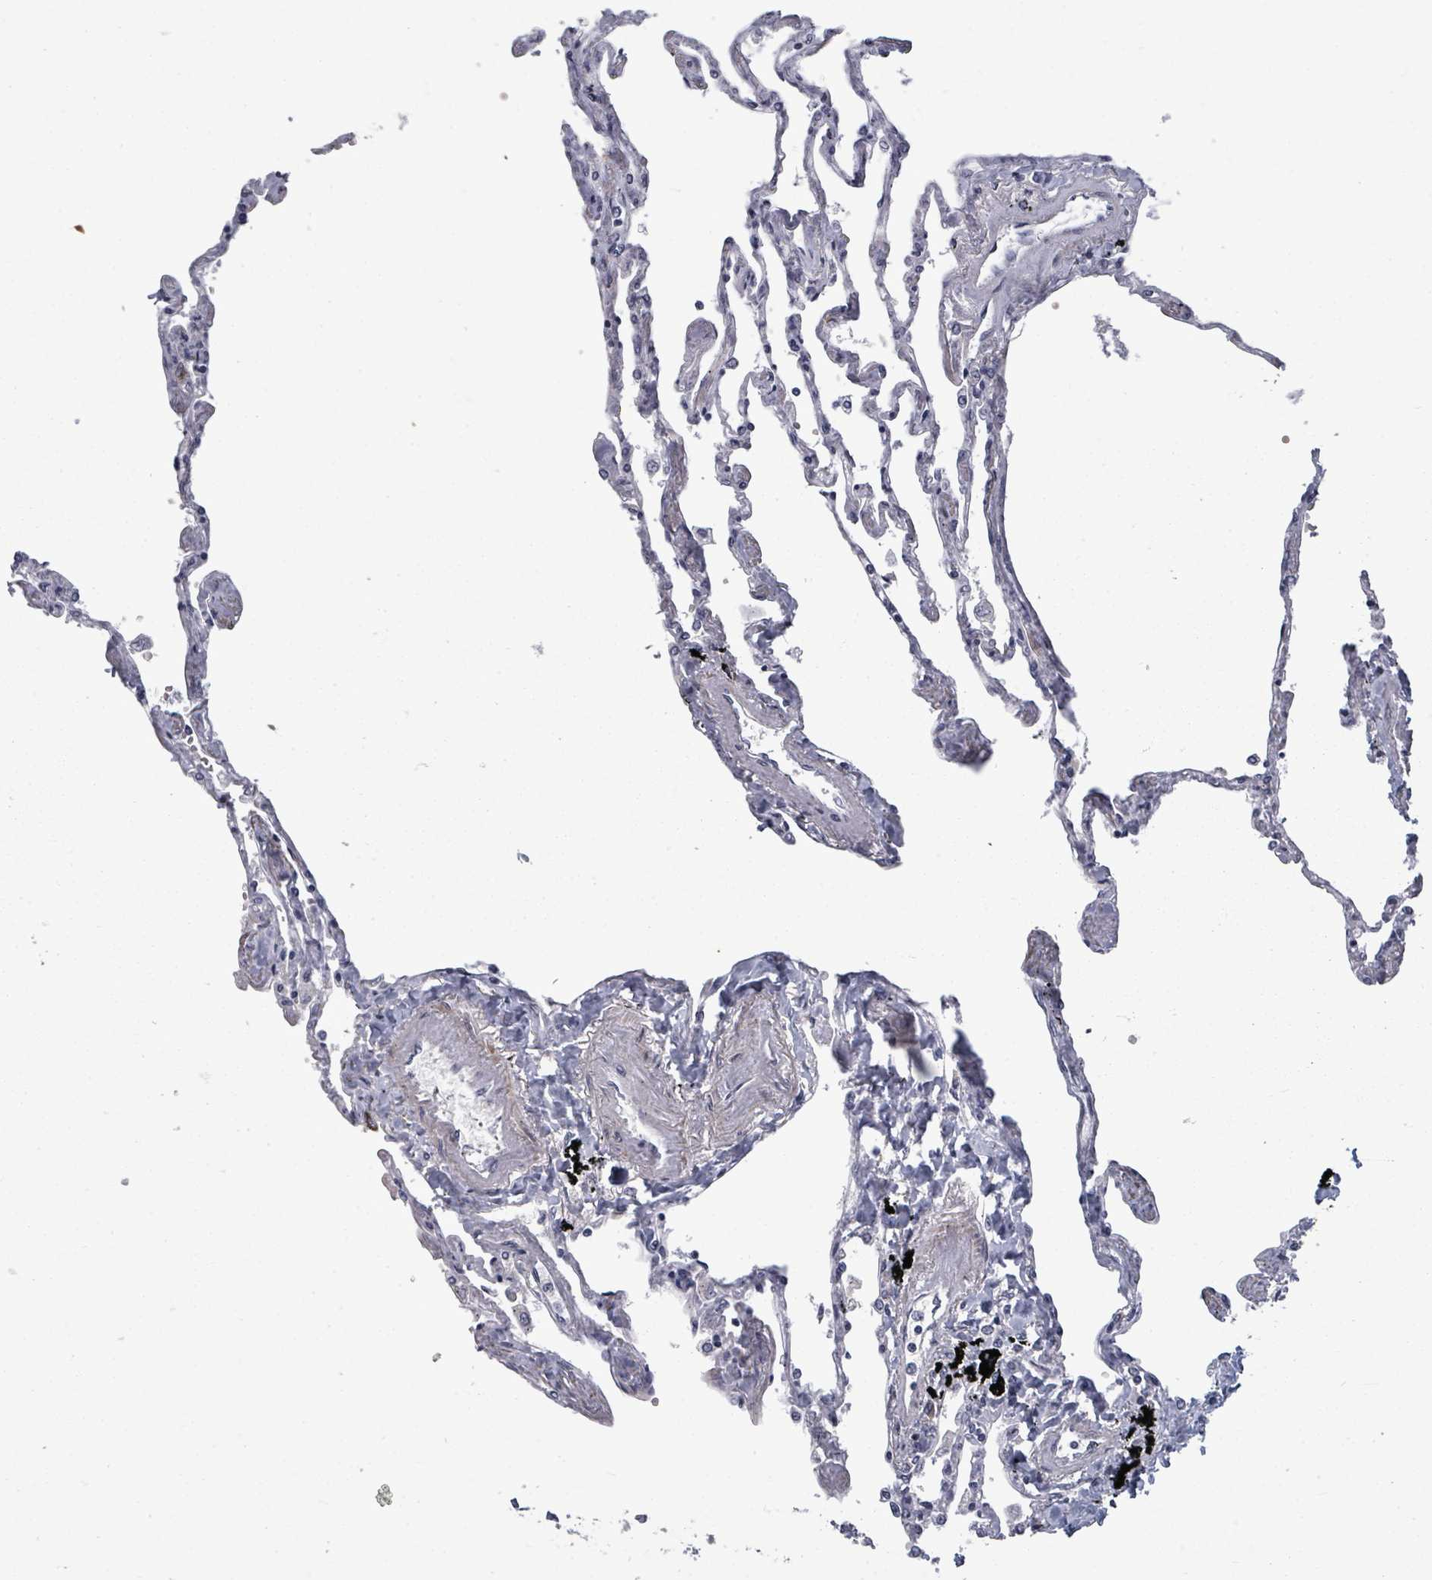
{"staining": {"intensity": "negative", "quantity": "none", "location": "none"}, "tissue": "lung", "cell_type": "Alveolar cells", "image_type": "normal", "snomed": [{"axis": "morphology", "description": "Normal tissue, NOS"}, {"axis": "topography", "description": "Lung"}], "caption": "Immunohistochemistry of unremarkable lung demonstrates no staining in alveolar cells.", "gene": "PTPN20", "patient": {"sex": "female", "age": 67}}